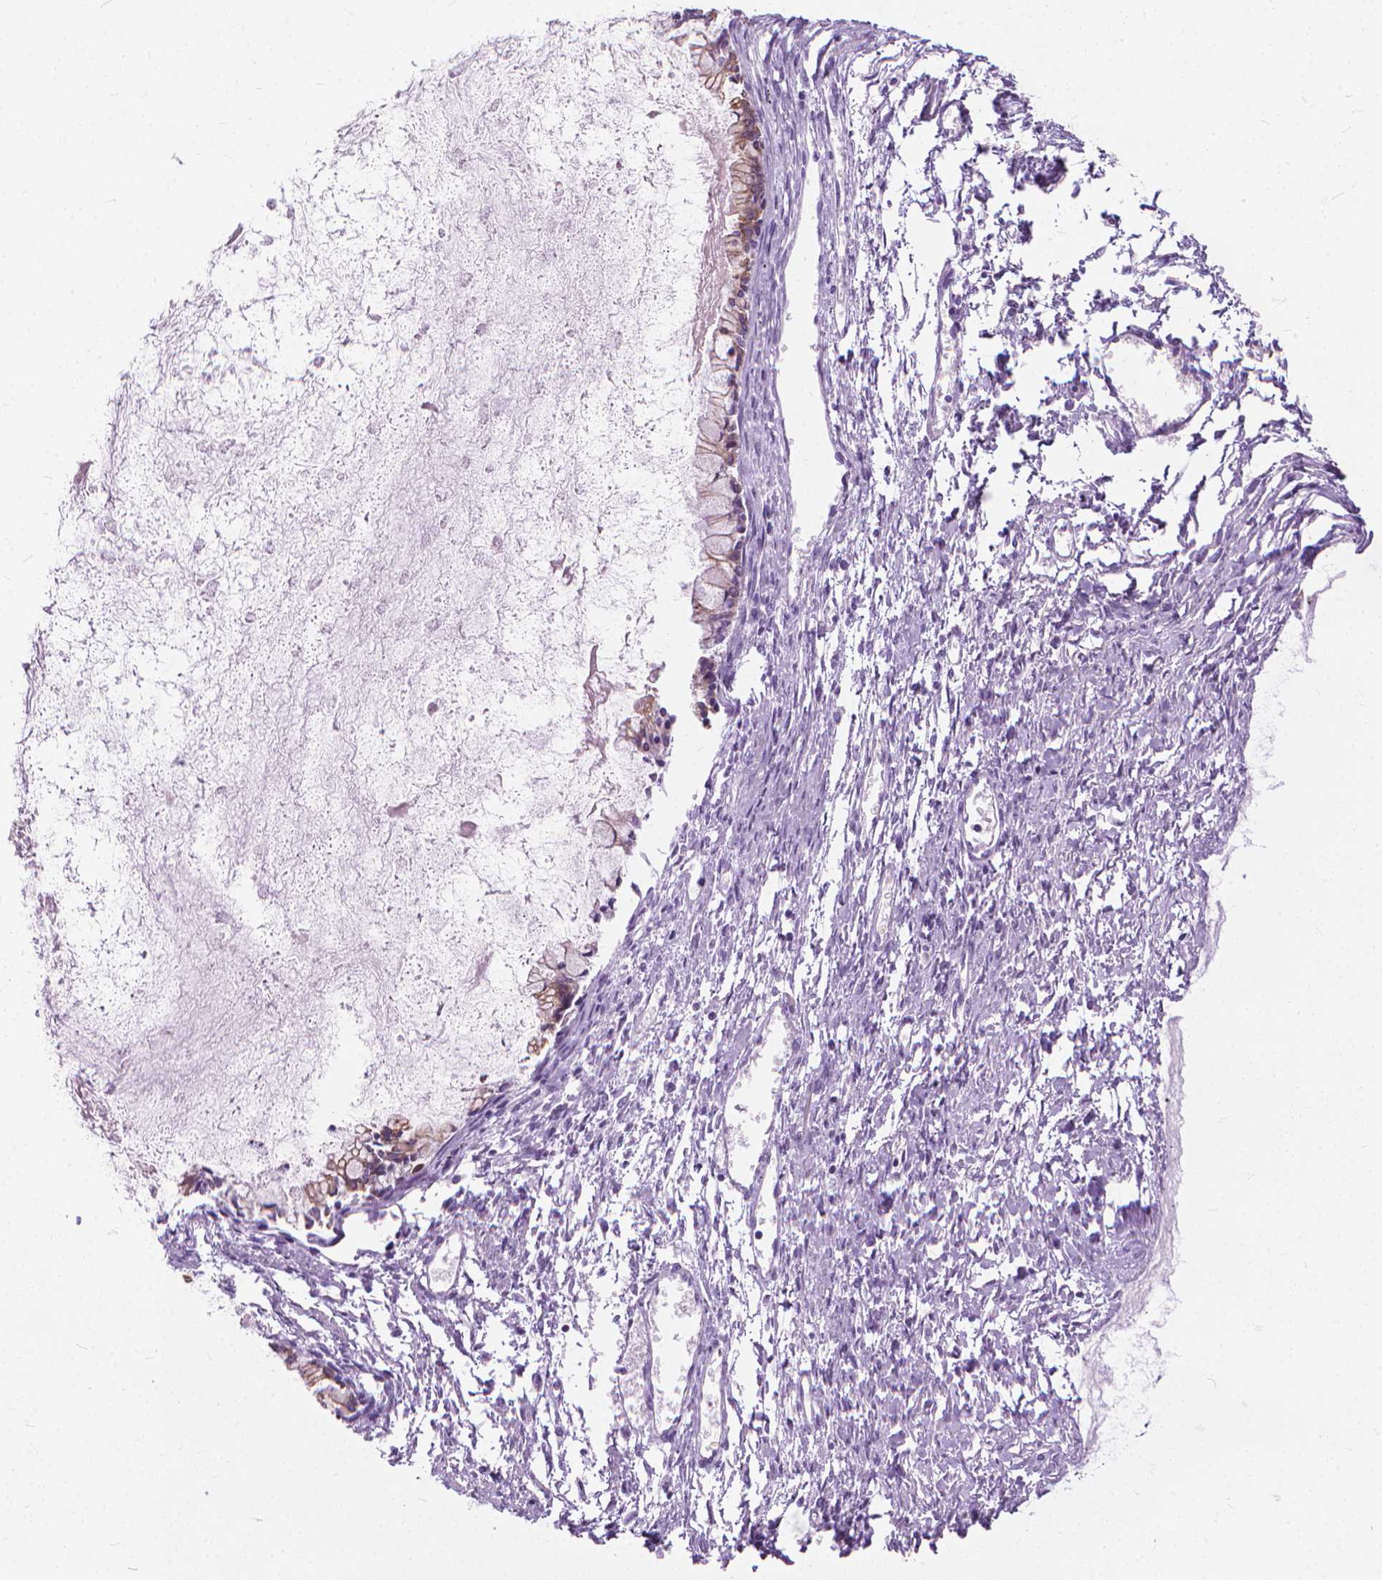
{"staining": {"intensity": "weak", "quantity": "<25%", "location": "cytoplasmic/membranous"}, "tissue": "ovarian cancer", "cell_type": "Tumor cells", "image_type": "cancer", "snomed": [{"axis": "morphology", "description": "Cystadenocarcinoma, mucinous, NOS"}, {"axis": "topography", "description": "Ovary"}], "caption": "DAB immunohistochemical staining of human ovarian cancer demonstrates no significant staining in tumor cells.", "gene": "HTR2B", "patient": {"sex": "female", "age": 67}}